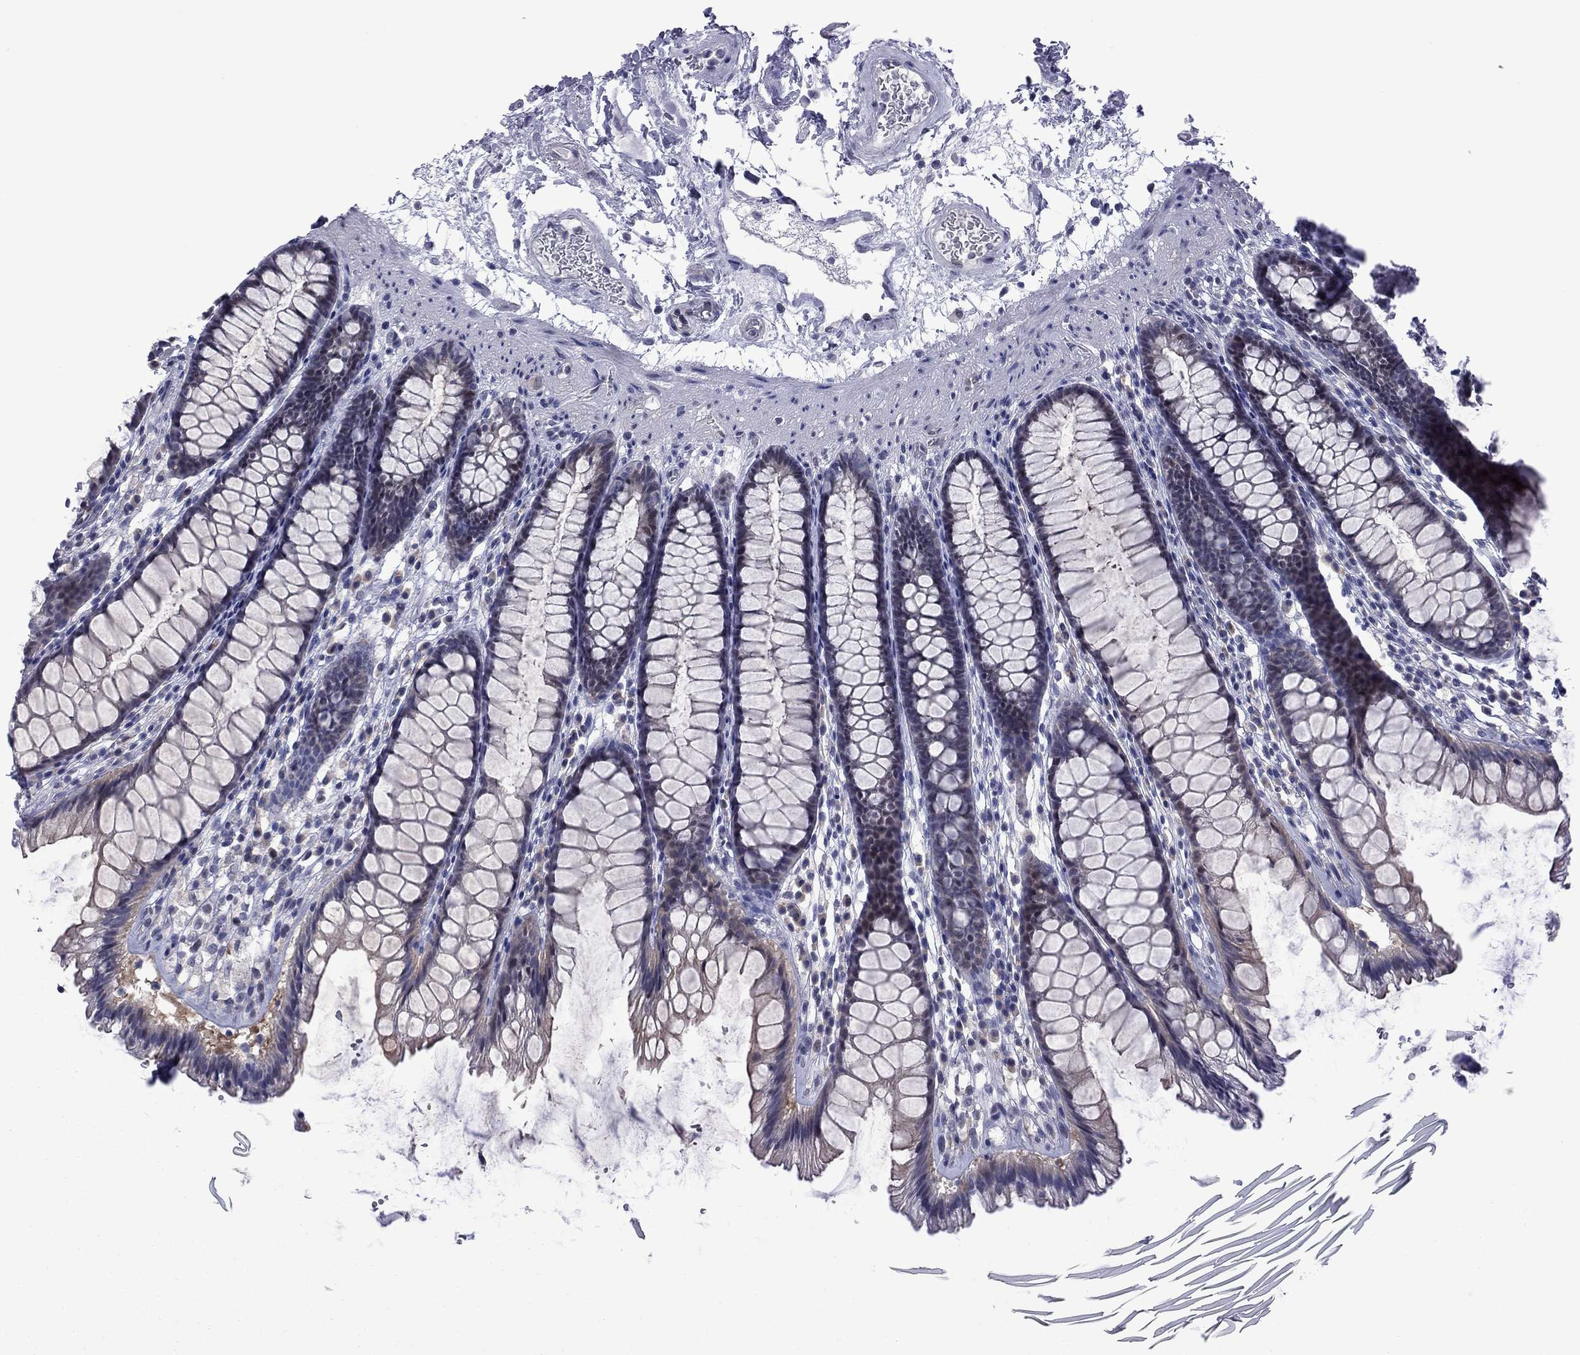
{"staining": {"intensity": "negative", "quantity": "none", "location": "none"}, "tissue": "rectum", "cell_type": "Glandular cells", "image_type": "normal", "snomed": [{"axis": "morphology", "description": "Normal tissue, NOS"}, {"axis": "topography", "description": "Rectum"}], "caption": "The micrograph demonstrates no staining of glandular cells in benign rectum.", "gene": "POU5F2", "patient": {"sex": "male", "age": 72}}